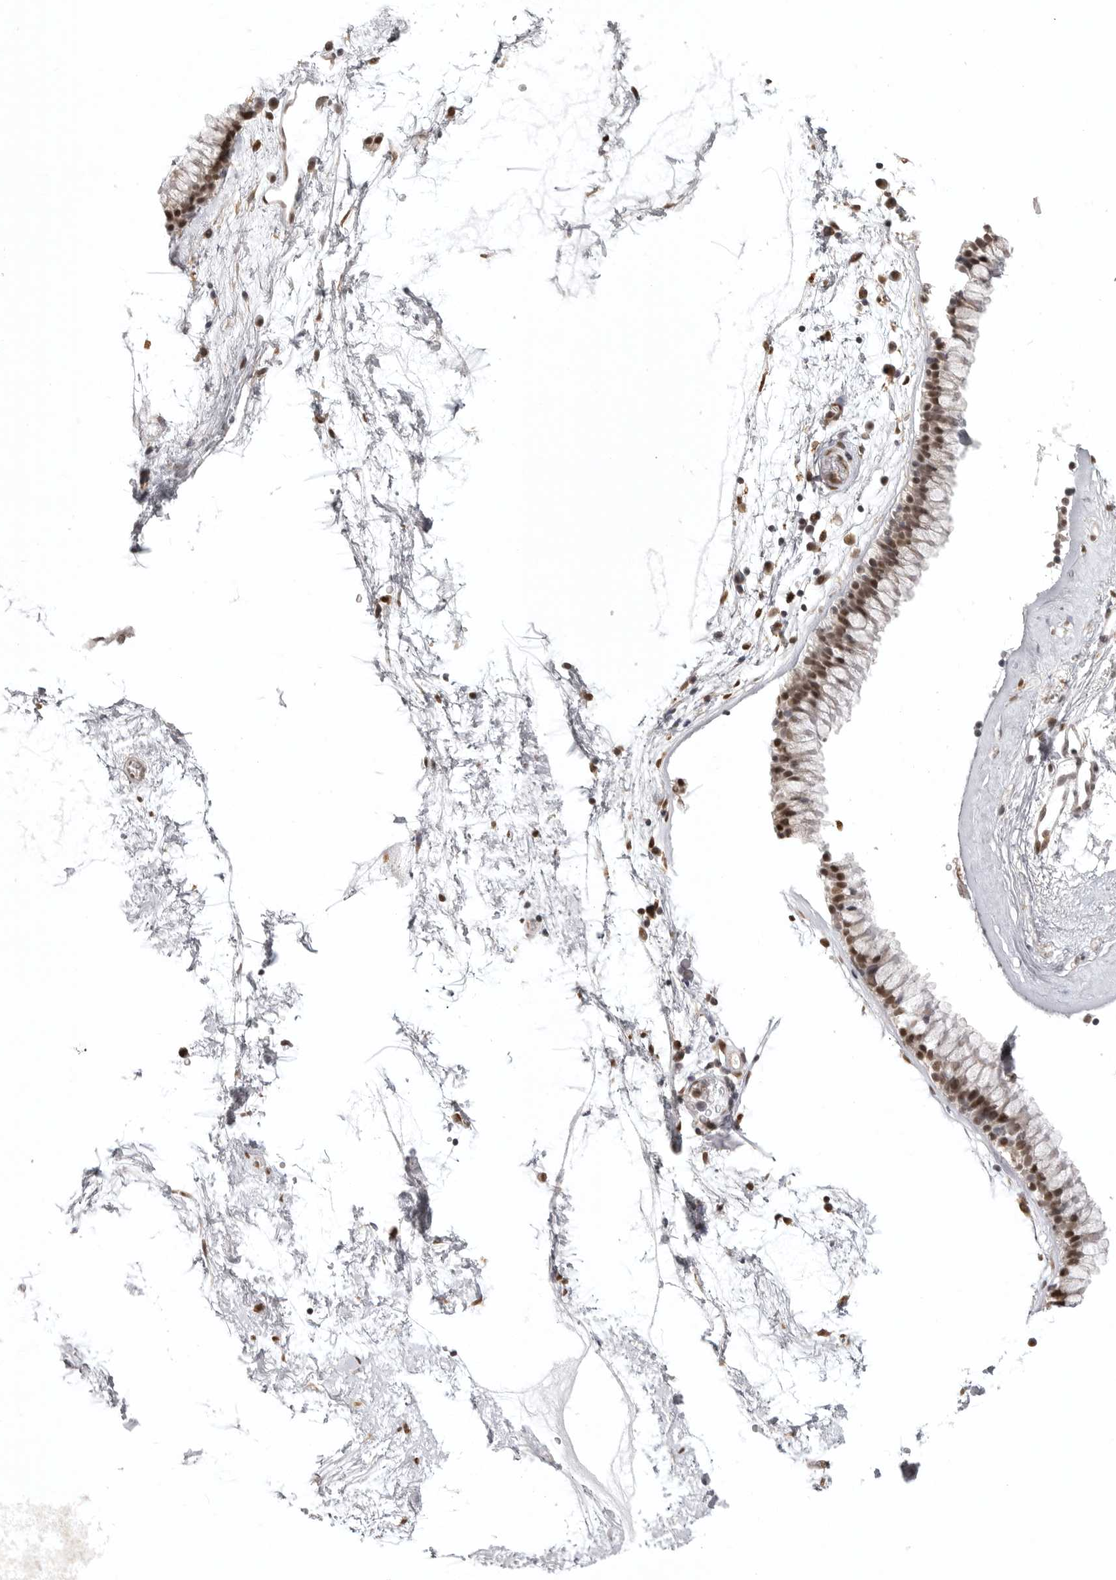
{"staining": {"intensity": "strong", "quantity": ">75%", "location": "nuclear"}, "tissue": "nasopharynx", "cell_type": "Respiratory epithelial cells", "image_type": "normal", "snomed": [{"axis": "morphology", "description": "Normal tissue, NOS"}, {"axis": "morphology", "description": "Inflammation, NOS"}, {"axis": "topography", "description": "Nasopharynx"}], "caption": "Strong nuclear positivity for a protein is present in about >75% of respiratory epithelial cells of normal nasopharynx using IHC.", "gene": "ISG20L2", "patient": {"sex": "male", "age": 48}}